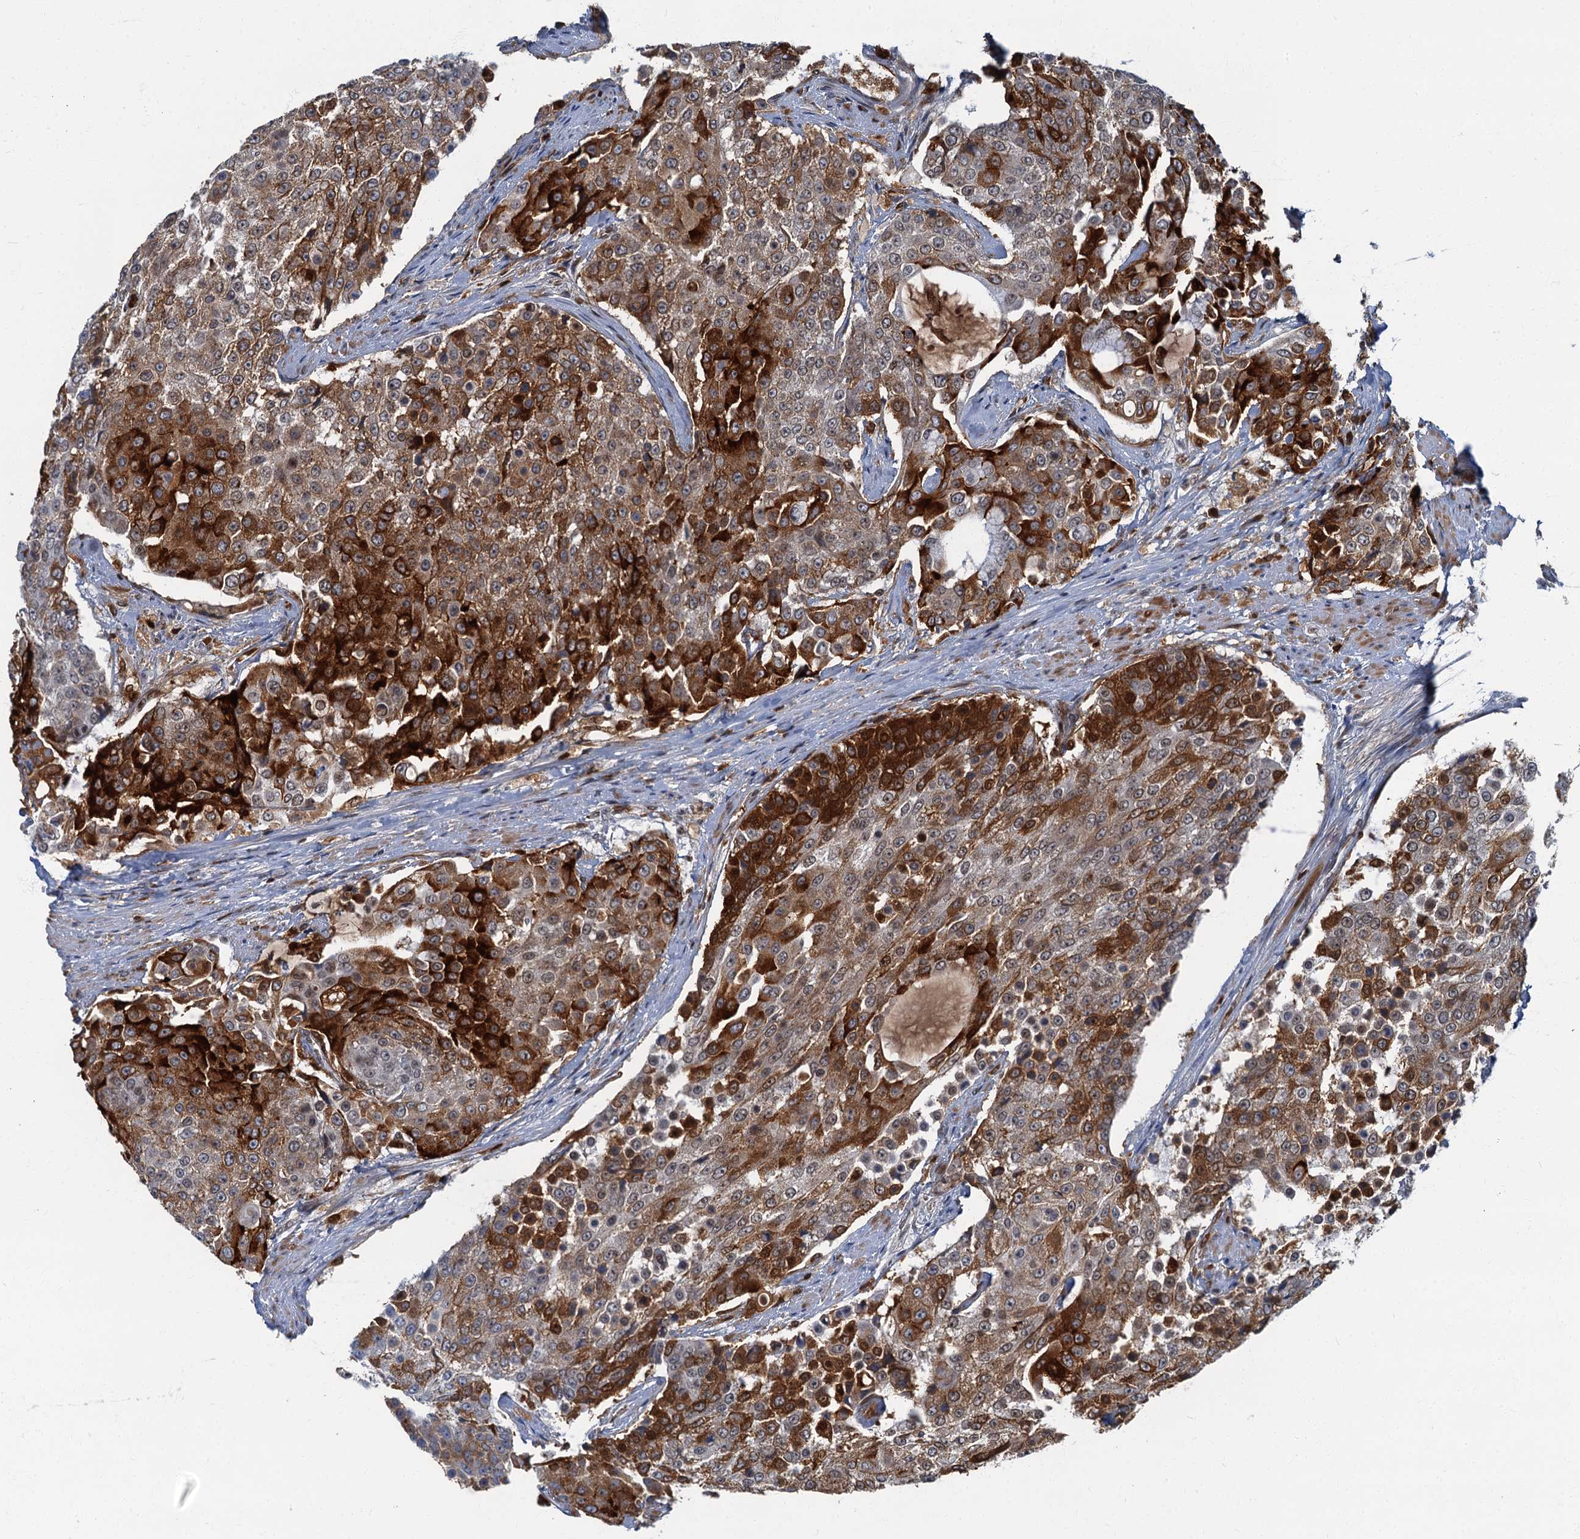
{"staining": {"intensity": "strong", "quantity": "25%-75%", "location": "cytoplasmic/membranous"}, "tissue": "urothelial cancer", "cell_type": "Tumor cells", "image_type": "cancer", "snomed": [{"axis": "morphology", "description": "Urothelial carcinoma, High grade"}, {"axis": "topography", "description": "Urinary bladder"}], "caption": "This micrograph demonstrates urothelial cancer stained with IHC to label a protein in brown. The cytoplasmic/membranous of tumor cells show strong positivity for the protein. Nuclei are counter-stained blue.", "gene": "LYPD3", "patient": {"sex": "female", "age": 63}}